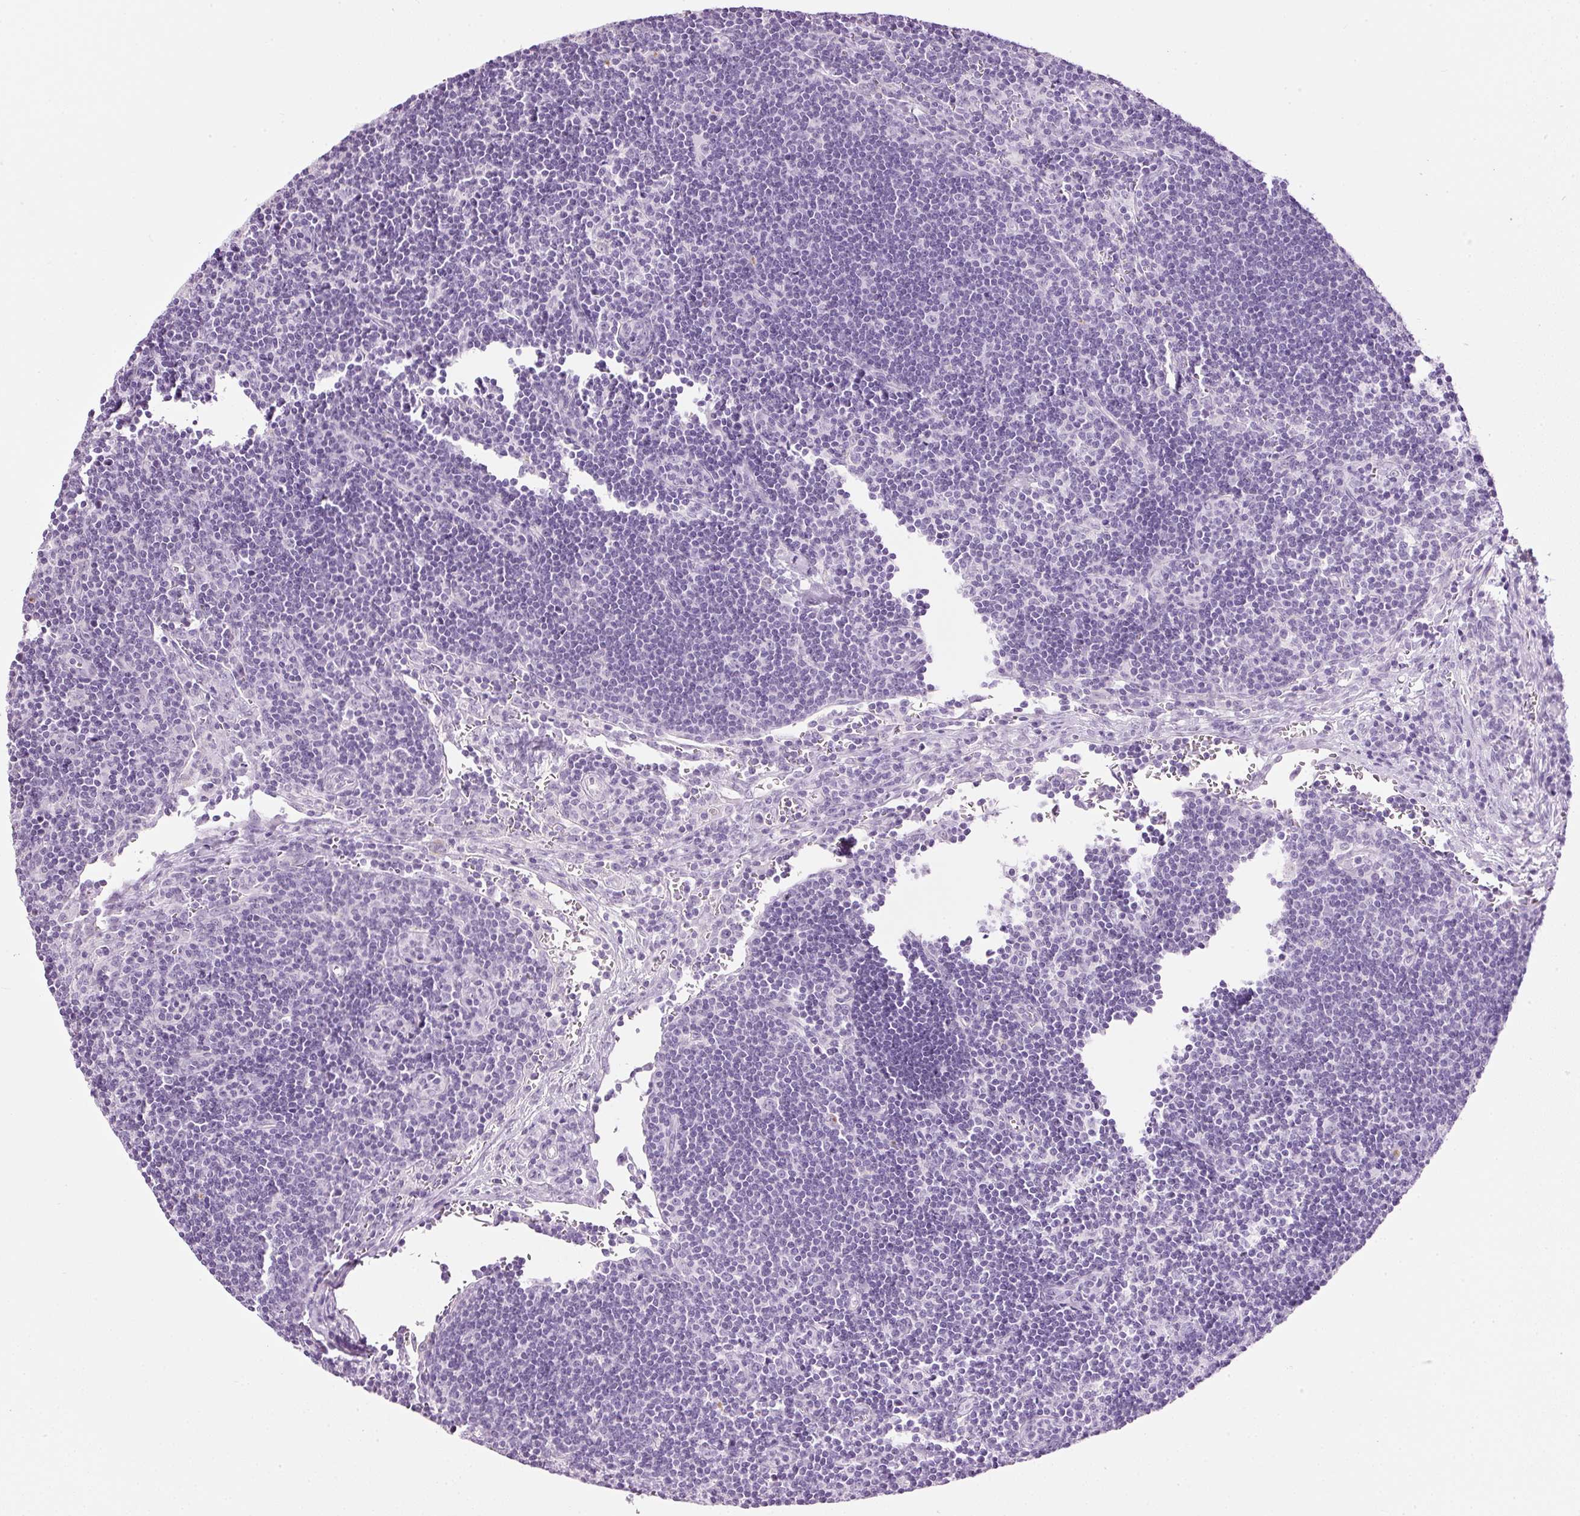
{"staining": {"intensity": "negative", "quantity": "none", "location": "none"}, "tissue": "lymph node", "cell_type": "Germinal center cells", "image_type": "normal", "snomed": [{"axis": "morphology", "description": "Normal tissue, NOS"}, {"axis": "topography", "description": "Lymph node"}], "caption": "Photomicrograph shows no significant protein expression in germinal center cells of normal lymph node. (Stains: DAB immunohistochemistry (IHC) with hematoxylin counter stain, Microscopy: brightfield microscopy at high magnification).", "gene": "ZNF639", "patient": {"sex": "female", "age": 29}}